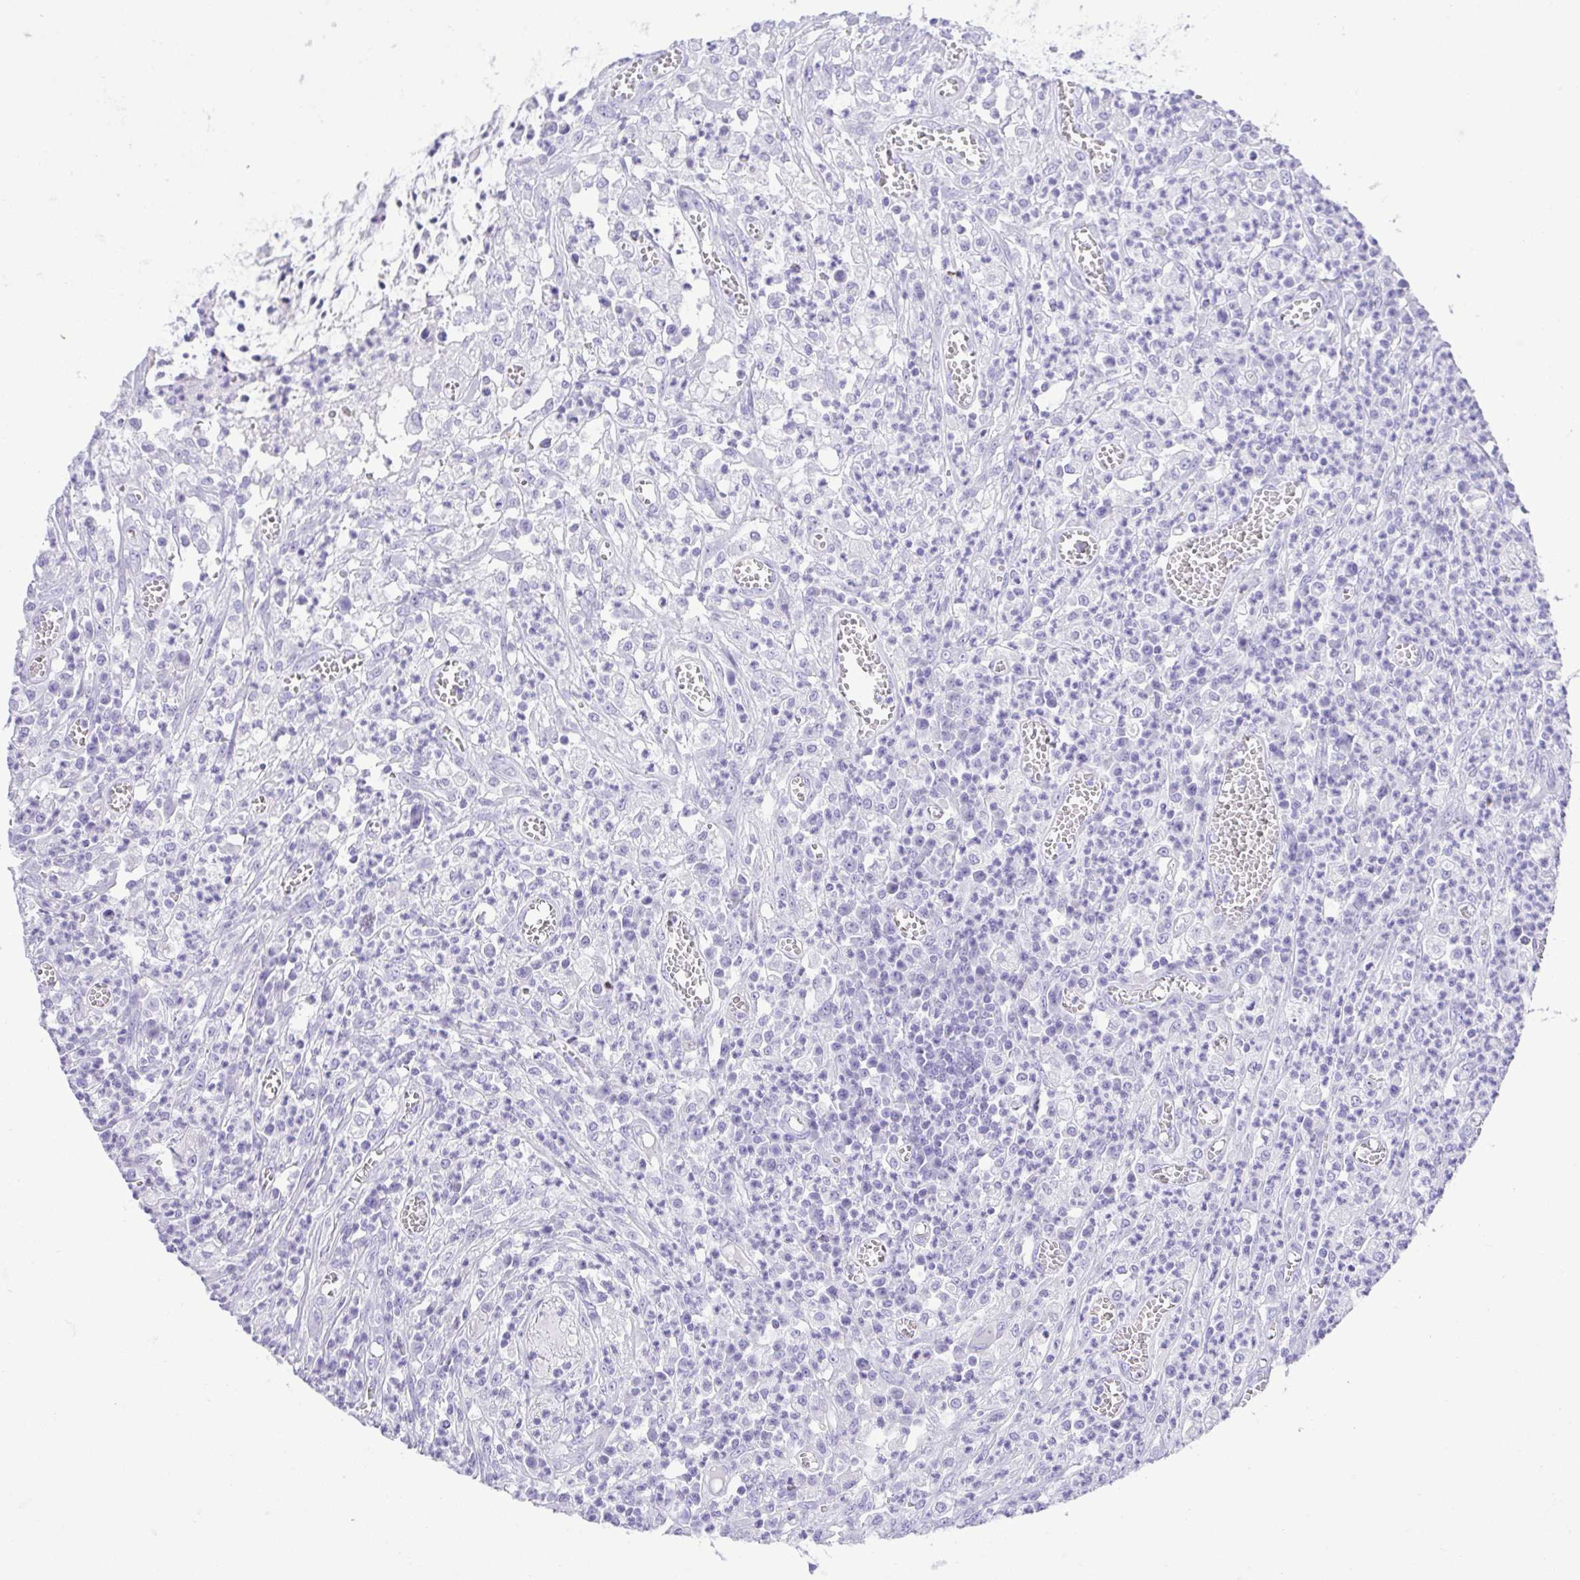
{"staining": {"intensity": "negative", "quantity": "none", "location": "none"}, "tissue": "colorectal cancer", "cell_type": "Tumor cells", "image_type": "cancer", "snomed": [{"axis": "morphology", "description": "Normal tissue, NOS"}, {"axis": "morphology", "description": "Adenocarcinoma, NOS"}, {"axis": "topography", "description": "Colon"}], "caption": "IHC histopathology image of neoplastic tissue: colorectal cancer stained with DAB reveals no significant protein staining in tumor cells.", "gene": "CDSN", "patient": {"sex": "male", "age": 65}}